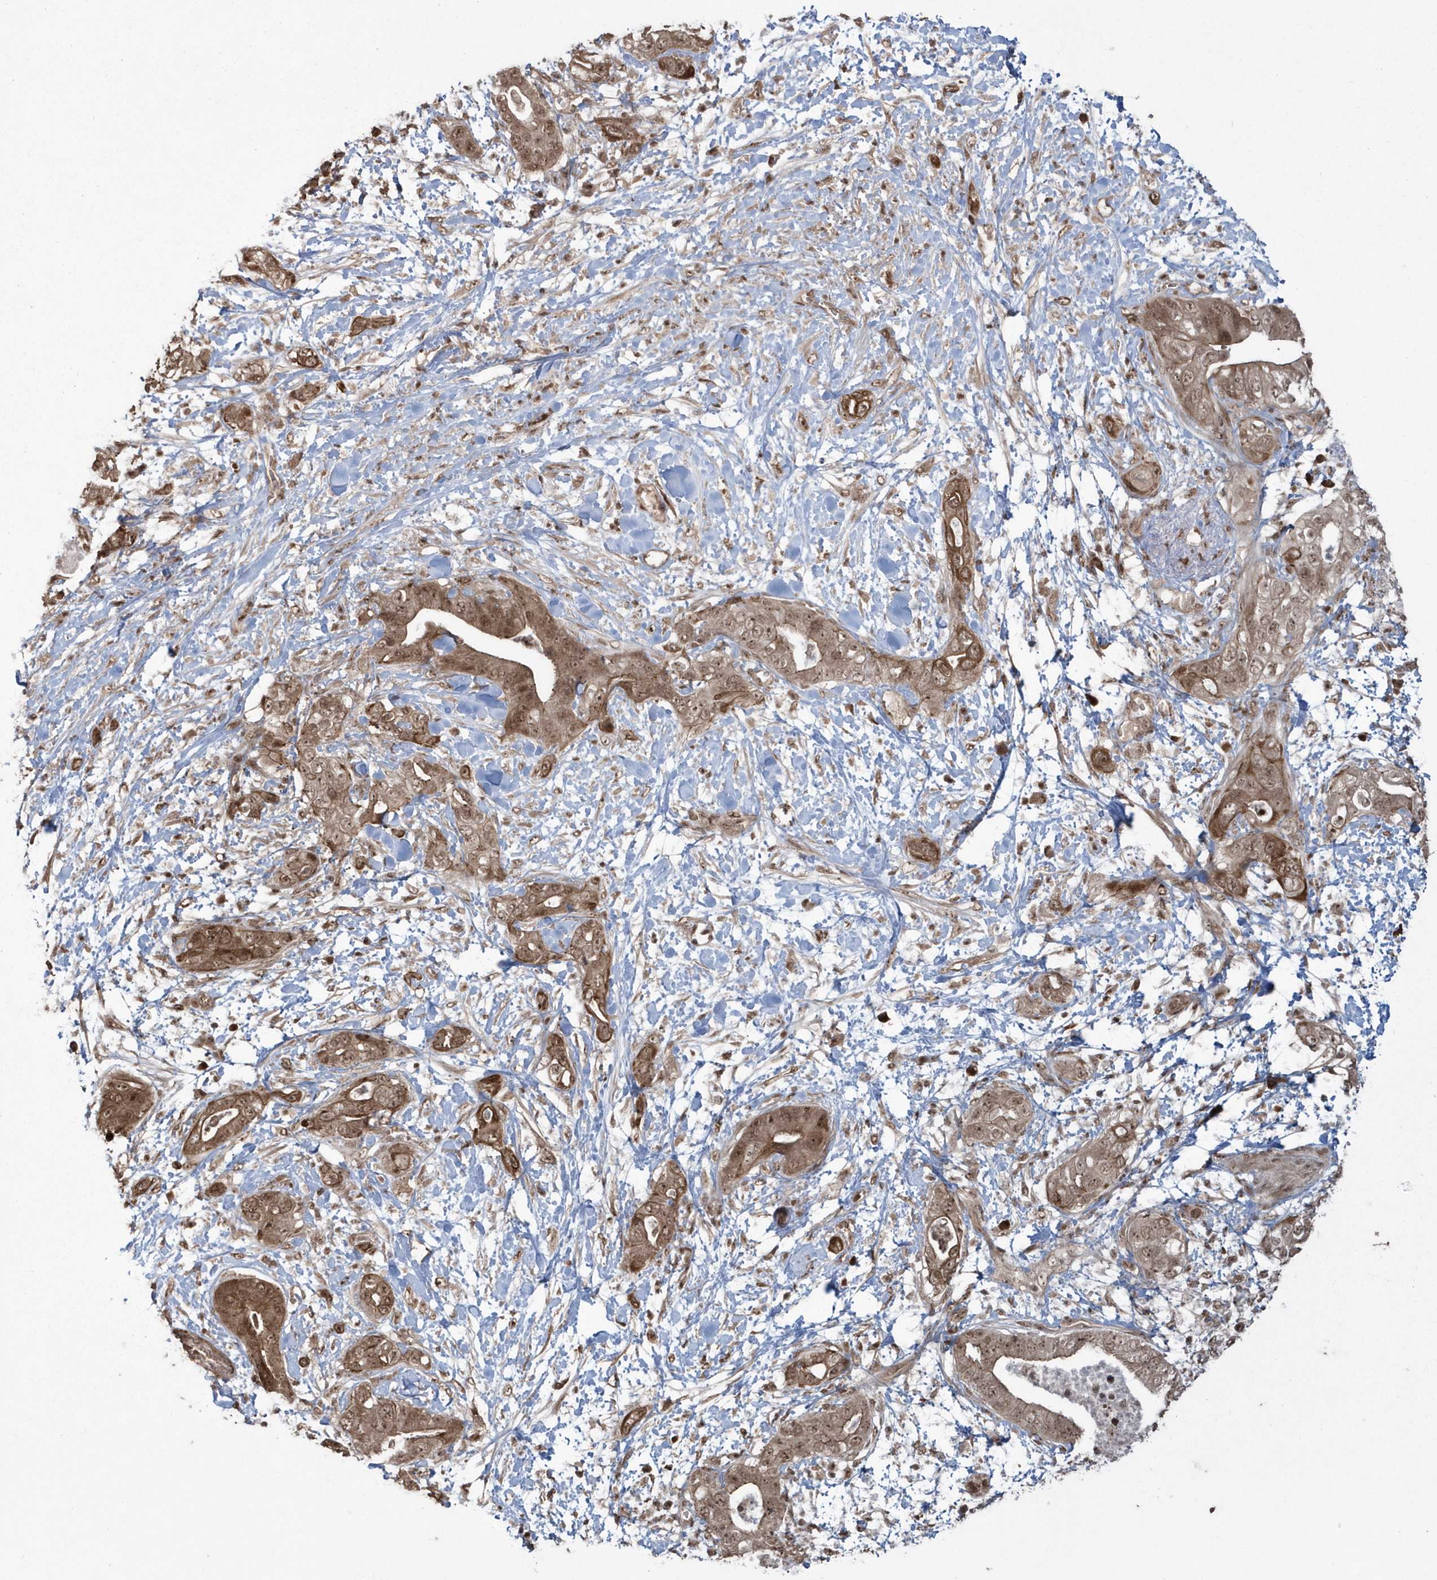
{"staining": {"intensity": "moderate", "quantity": ">75%", "location": "cytoplasmic/membranous,nuclear"}, "tissue": "pancreatic cancer", "cell_type": "Tumor cells", "image_type": "cancer", "snomed": [{"axis": "morphology", "description": "Adenocarcinoma, NOS"}, {"axis": "topography", "description": "Pancreas"}], "caption": "The immunohistochemical stain highlights moderate cytoplasmic/membranous and nuclear staining in tumor cells of pancreatic cancer tissue.", "gene": "EPB41L4A", "patient": {"sex": "female", "age": 78}}